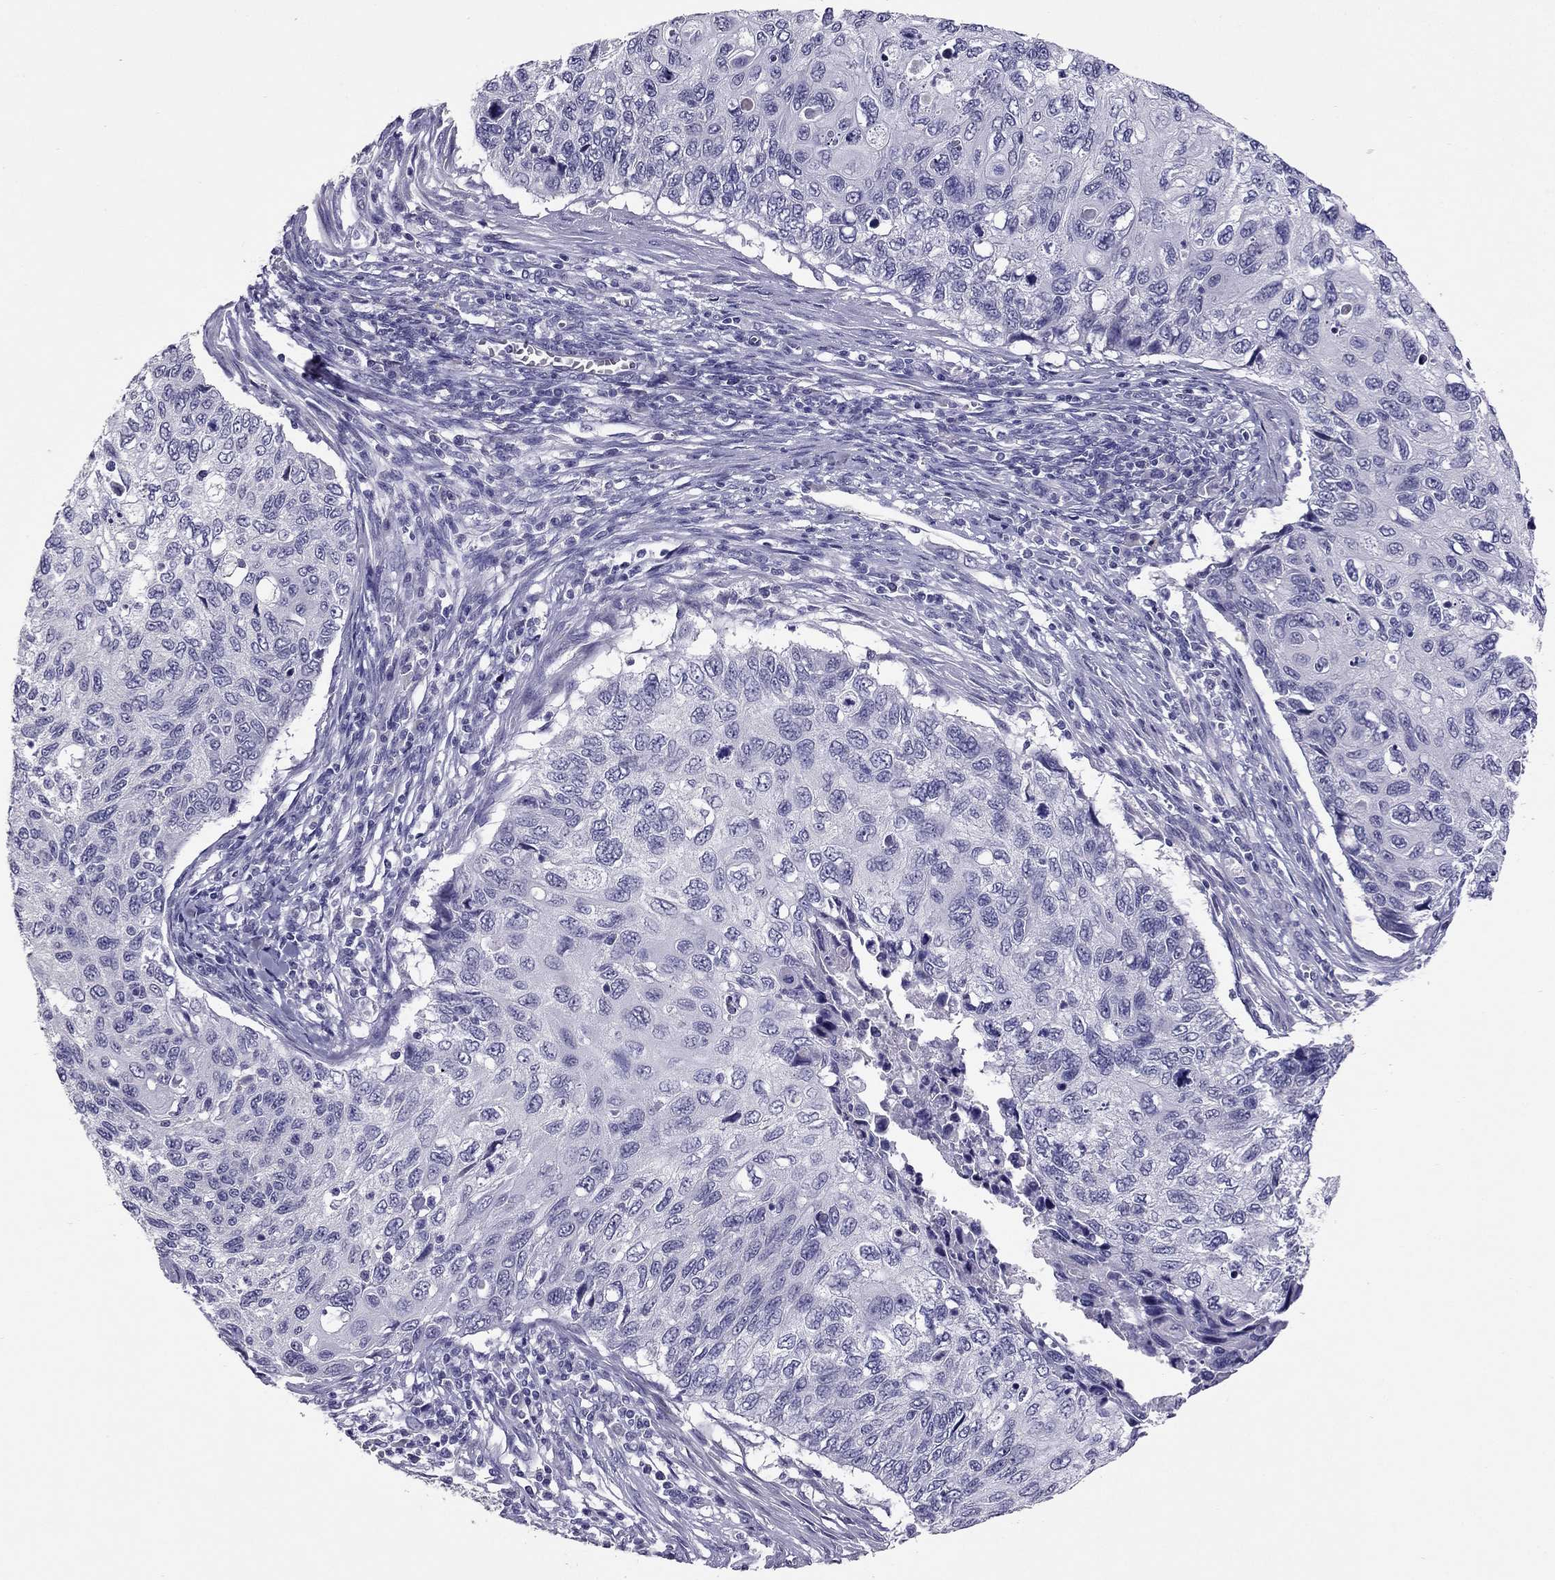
{"staining": {"intensity": "negative", "quantity": "none", "location": "none"}, "tissue": "cervical cancer", "cell_type": "Tumor cells", "image_type": "cancer", "snomed": [{"axis": "morphology", "description": "Squamous cell carcinoma, NOS"}, {"axis": "topography", "description": "Cervix"}], "caption": "IHC photomicrograph of cervical cancer stained for a protein (brown), which reveals no positivity in tumor cells.", "gene": "RHO", "patient": {"sex": "female", "age": 70}}